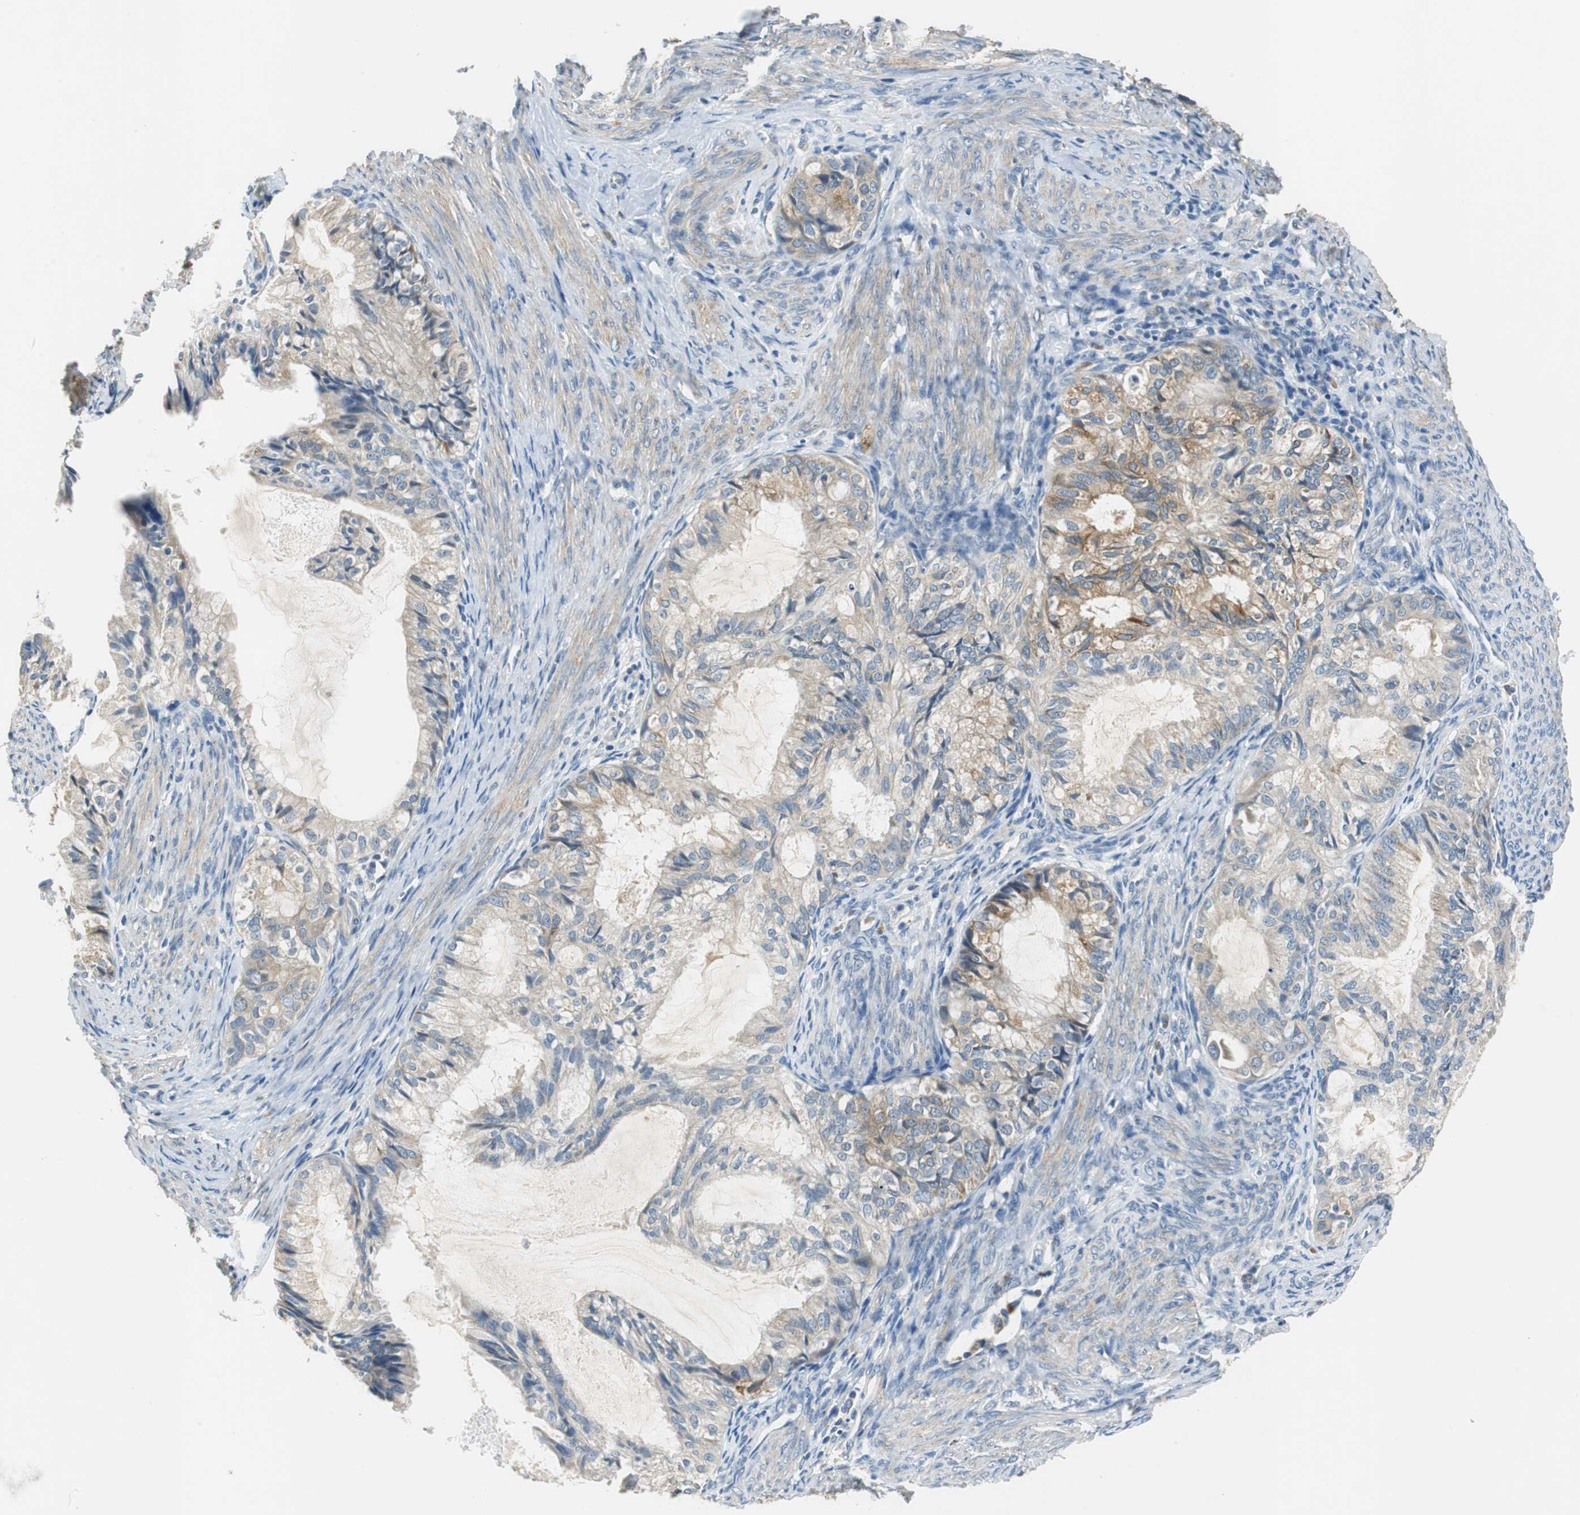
{"staining": {"intensity": "weak", "quantity": ">75%", "location": "cytoplasmic/membranous"}, "tissue": "cervical cancer", "cell_type": "Tumor cells", "image_type": "cancer", "snomed": [{"axis": "morphology", "description": "Normal tissue, NOS"}, {"axis": "morphology", "description": "Adenocarcinoma, NOS"}, {"axis": "topography", "description": "Cervix"}, {"axis": "topography", "description": "Endometrium"}], "caption": "IHC (DAB) staining of cervical adenocarcinoma demonstrates weak cytoplasmic/membranous protein expression in about >75% of tumor cells.", "gene": "FADS2", "patient": {"sex": "female", "age": 86}}